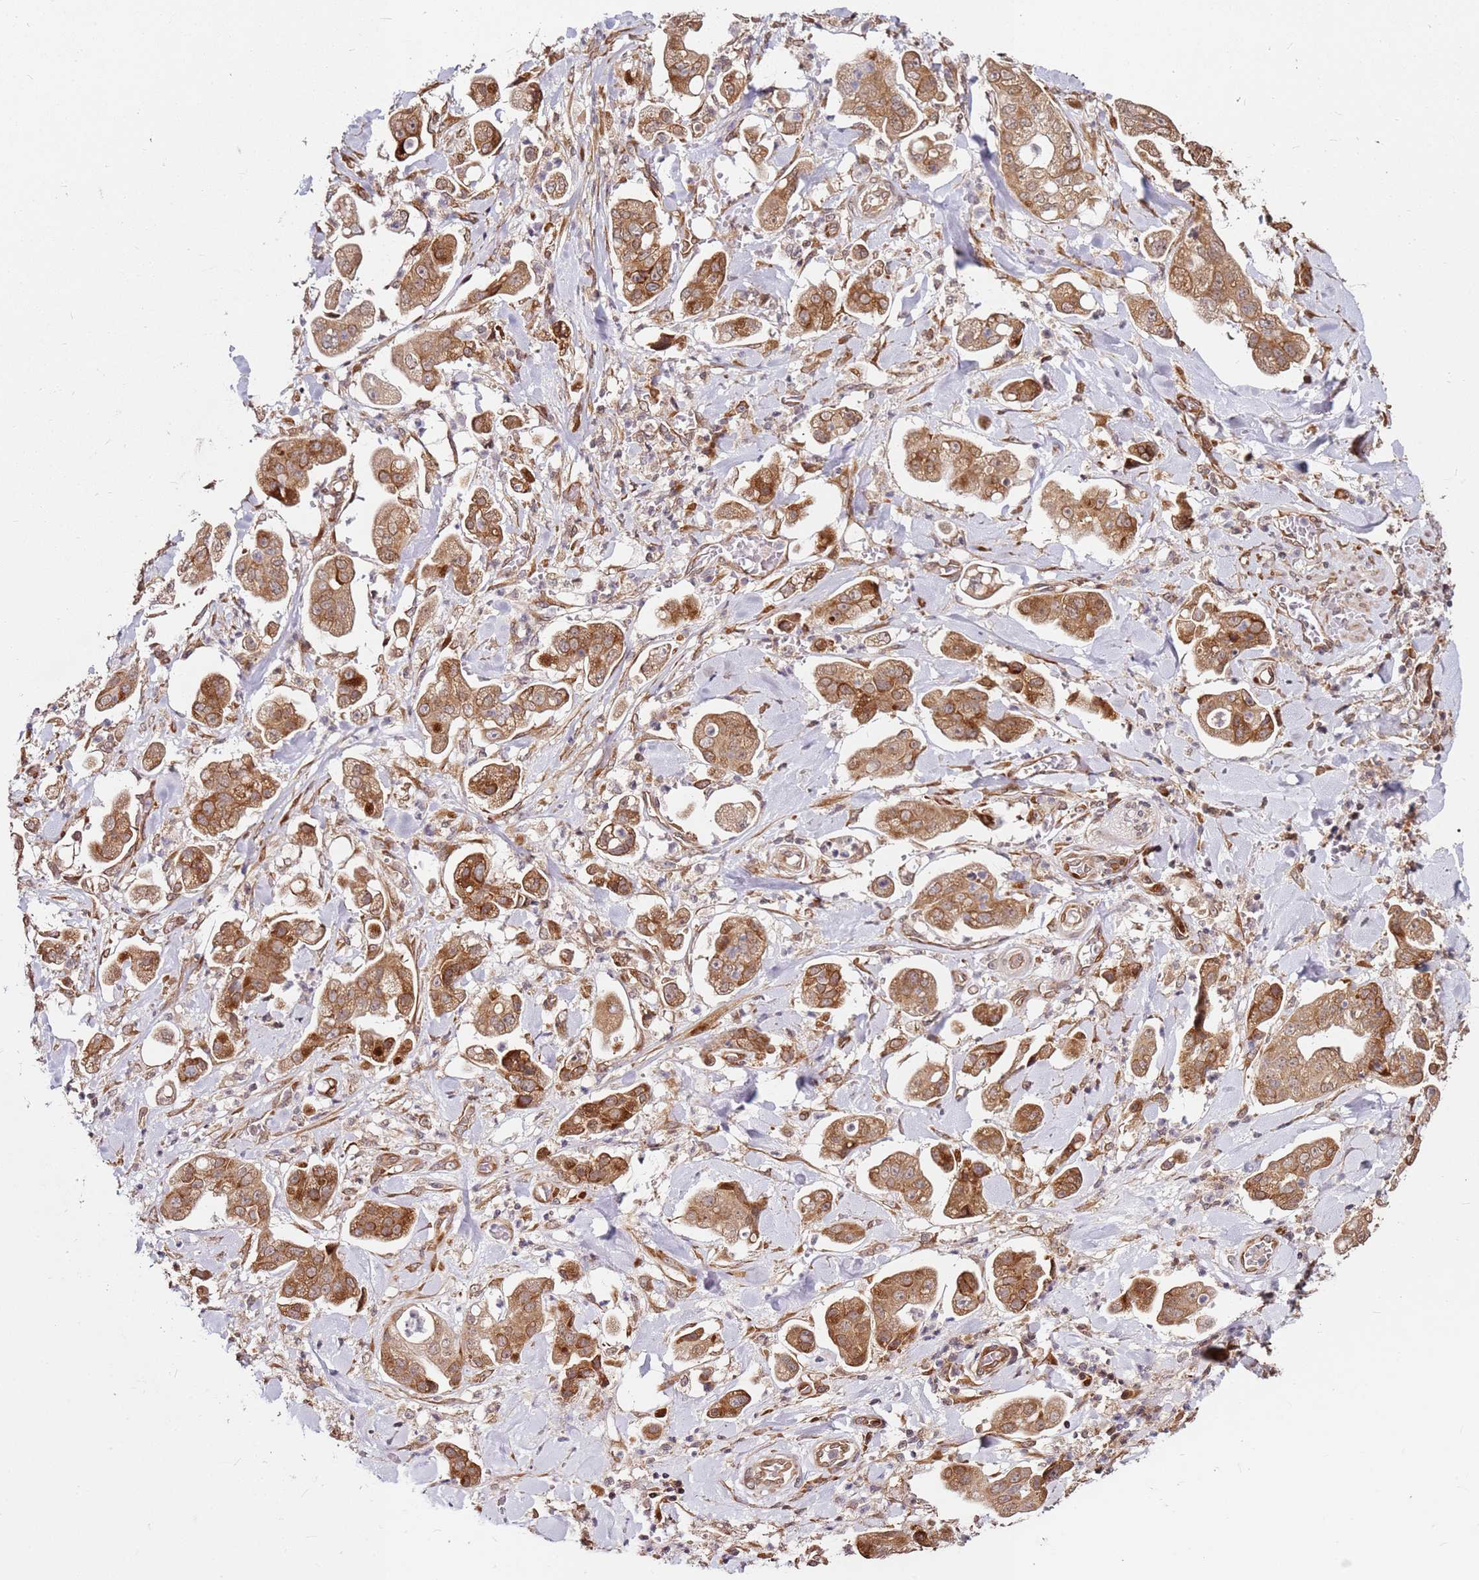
{"staining": {"intensity": "moderate", "quantity": ">75%", "location": "cytoplasmic/membranous"}, "tissue": "stomach cancer", "cell_type": "Tumor cells", "image_type": "cancer", "snomed": [{"axis": "morphology", "description": "Adenocarcinoma, NOS"}, {"axis": "topography", "description": "Stomach"}], "caption": "Moderate cytoplasmic/membranous protein positivity is present in approximately >75% of tumor cells in adenocarcinoma (stomach). Nuclei are stained in blue.", "gene": "RPS3A", "patient": {"sex": "male", "age": 62}}